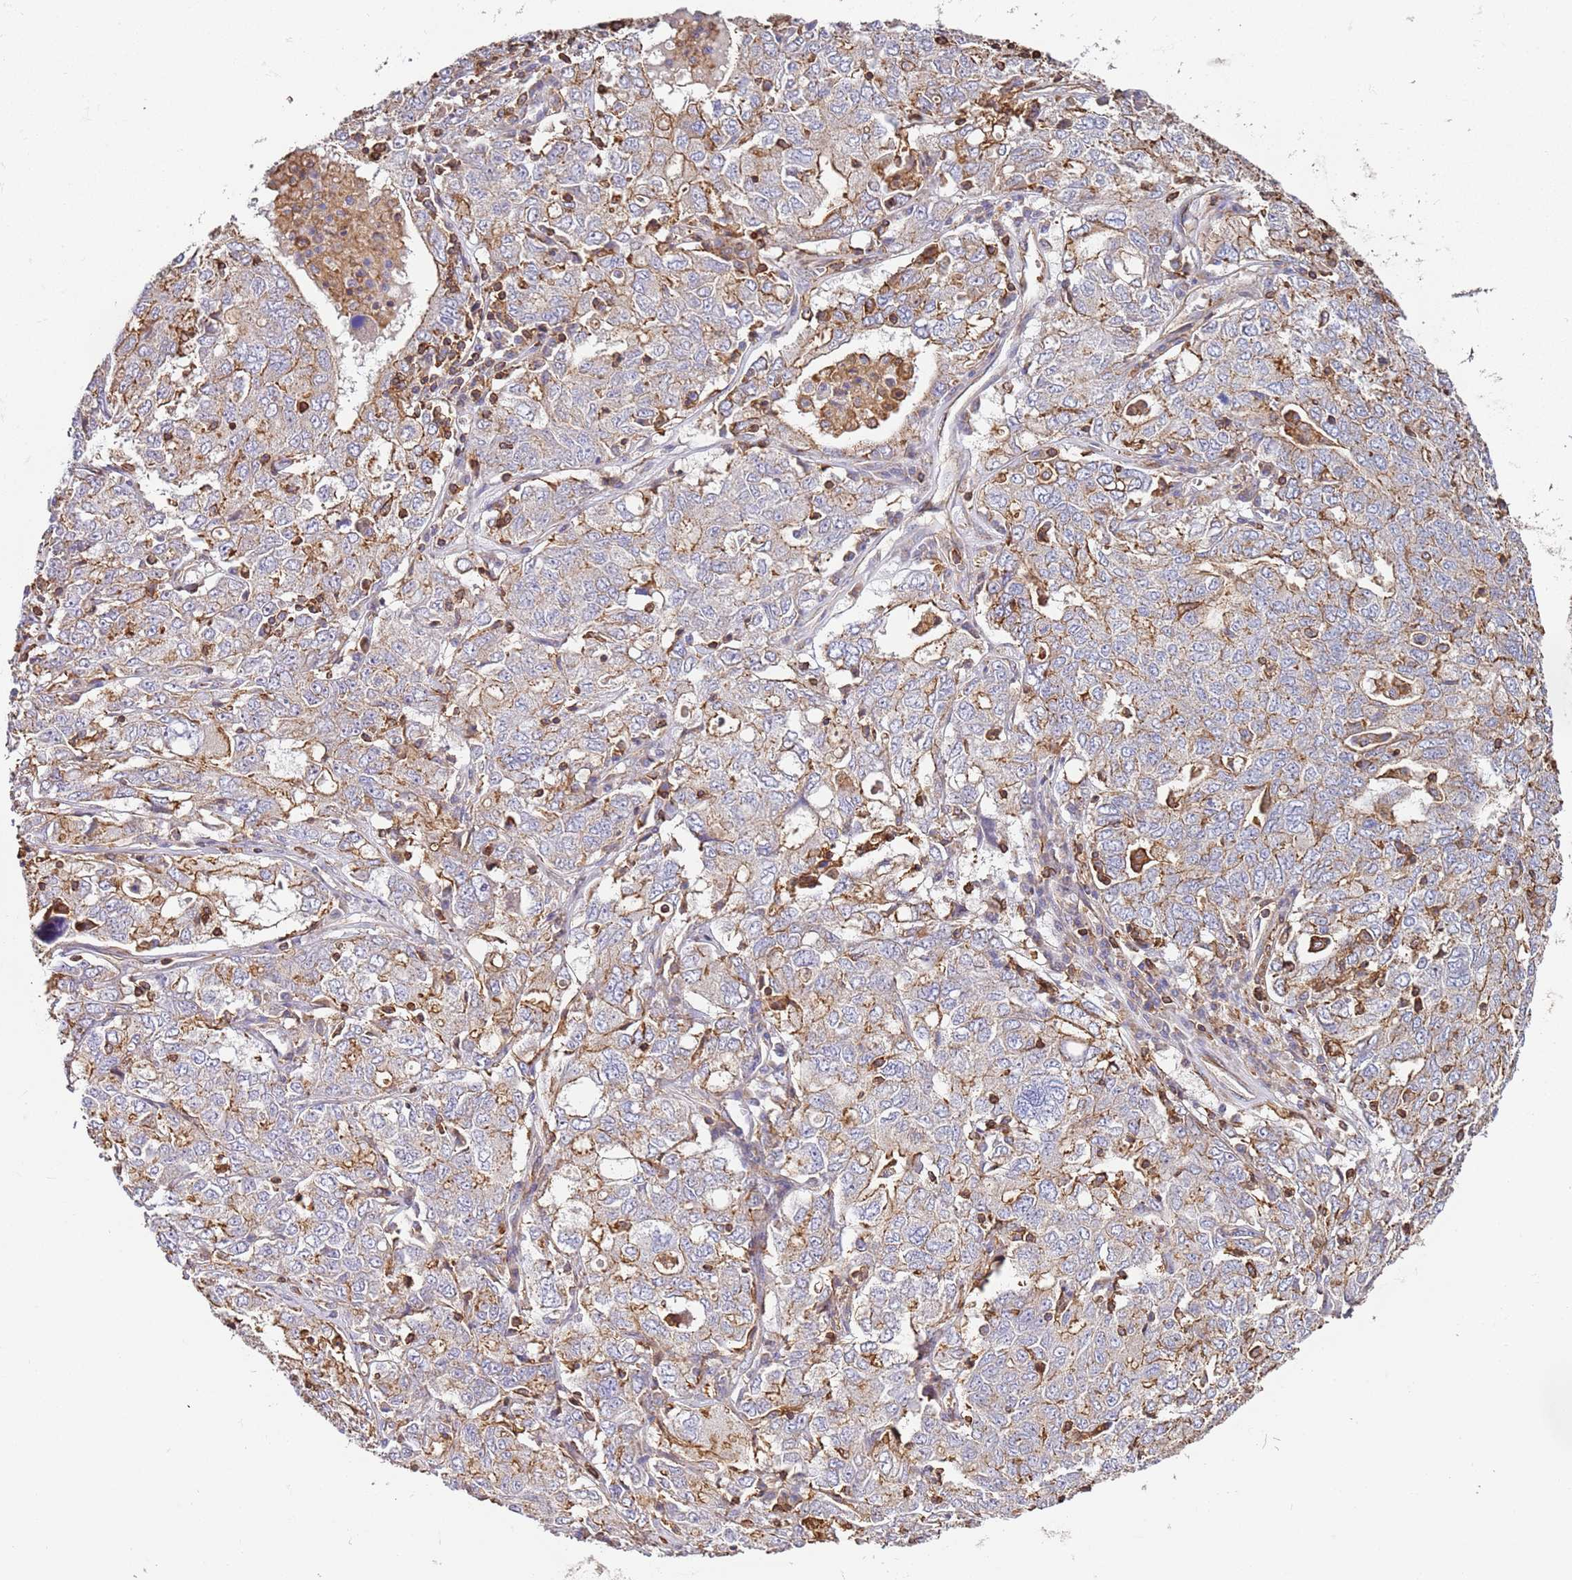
{"staining": {"intensity": "negative", "quantity": "none", "location": "none"}, "tissue": "ovarian cancer", "cell_type": "Tumor cells", "image_type": "cancer", "snomed": [{"axis": "morphology", "description": "Carcinoma, endometroid"}, {"axis": "topography", "description": "Ovary"}], "caption": "Tumor cells are negative for protein expression in human ovarian cancer.", "gene": "CYP2U1", "patient": {"sex": "female", "age": 62}}